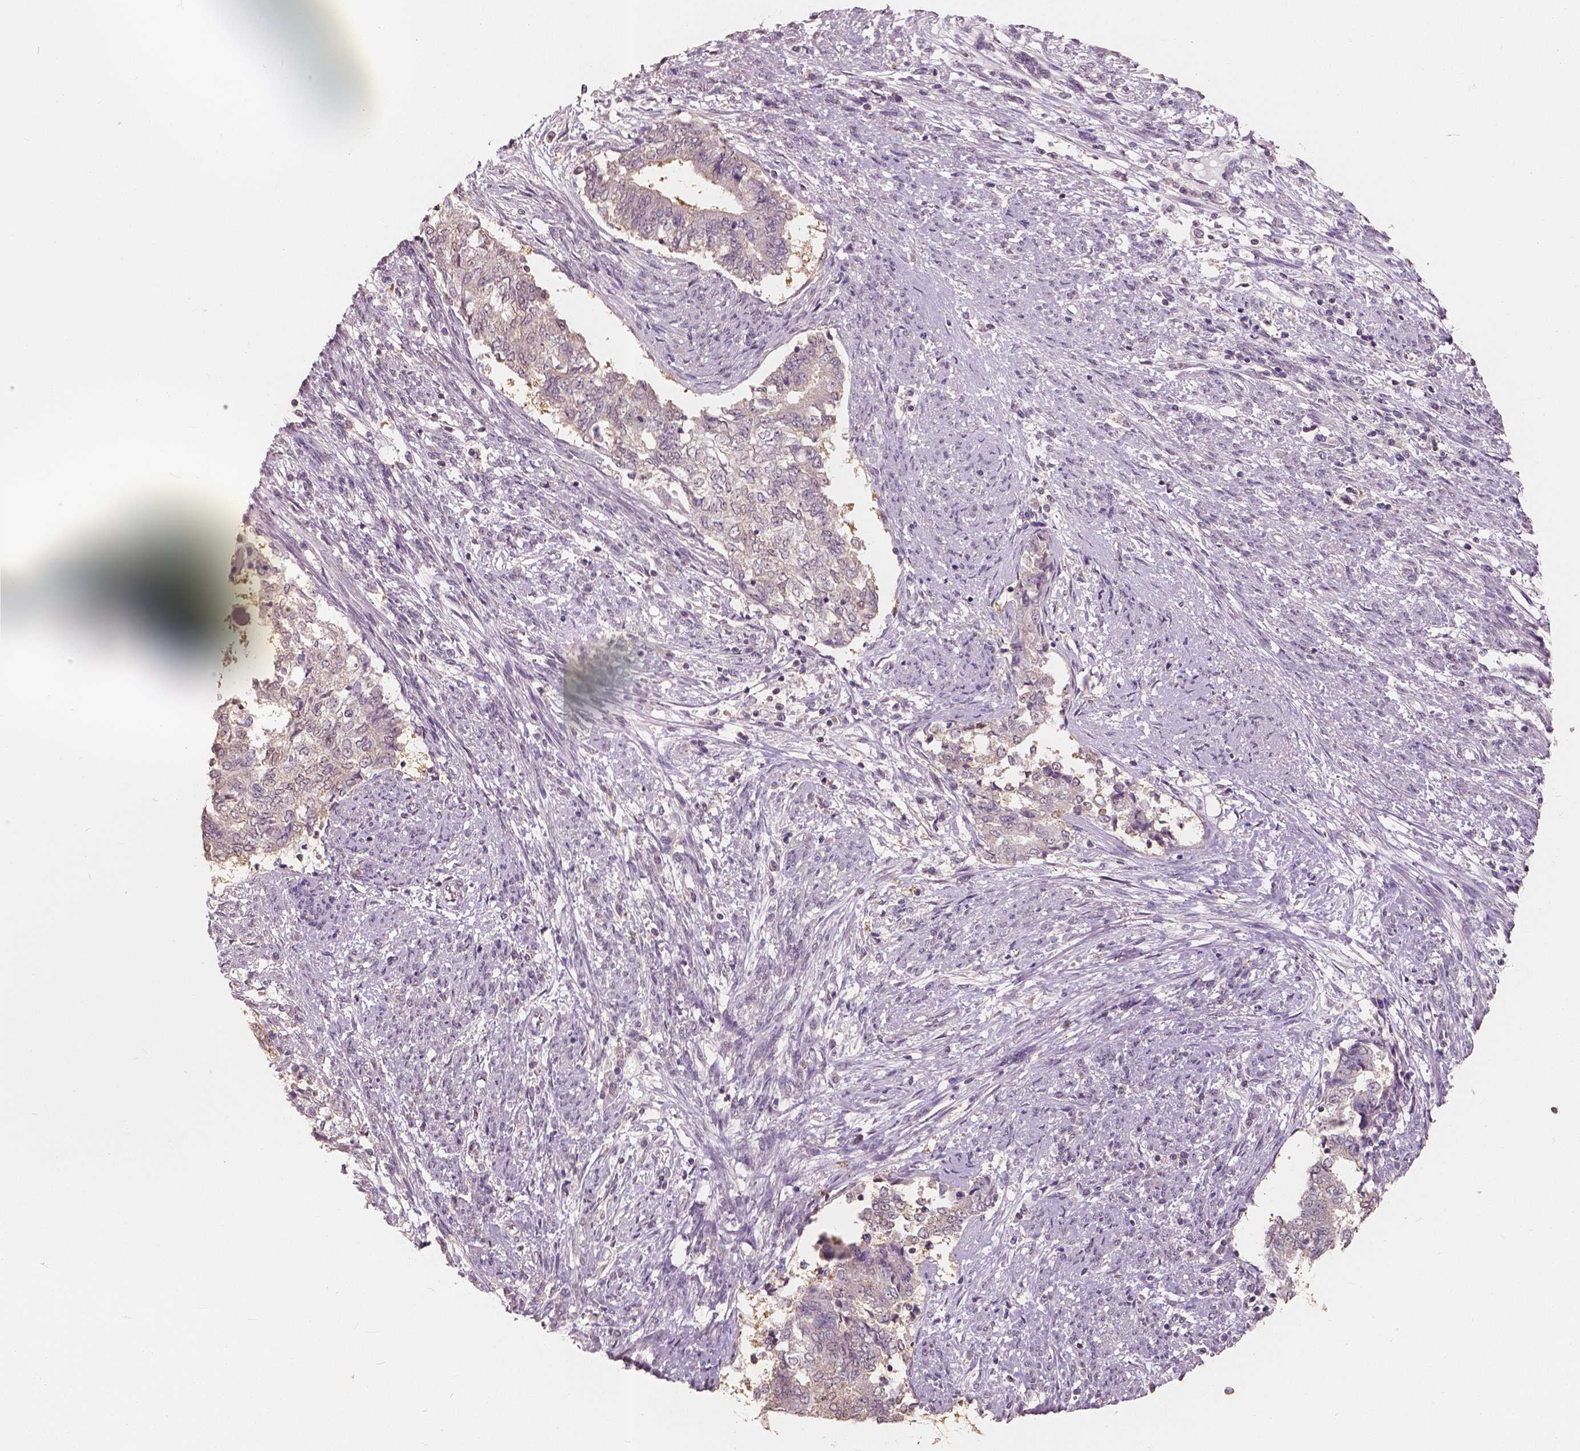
{"staining": {"intensity": "negative", "quantity": "none", "location": "none"}, "tissue": "endometrial cancer", "cell_type": "Tumor cells", "image_type": "cancer", "snomed": [{"axis": "morphology", "description": "Adenocarcinoma, NOS"}, {"axis": "topography", "description": "Endometrium"}], "caption": "The photomicrograph displays no staining of tumor cells in endometrial adenocarcinoma.", "gene": "SAT2", "patient": {"sex": "female", "age": 65}}